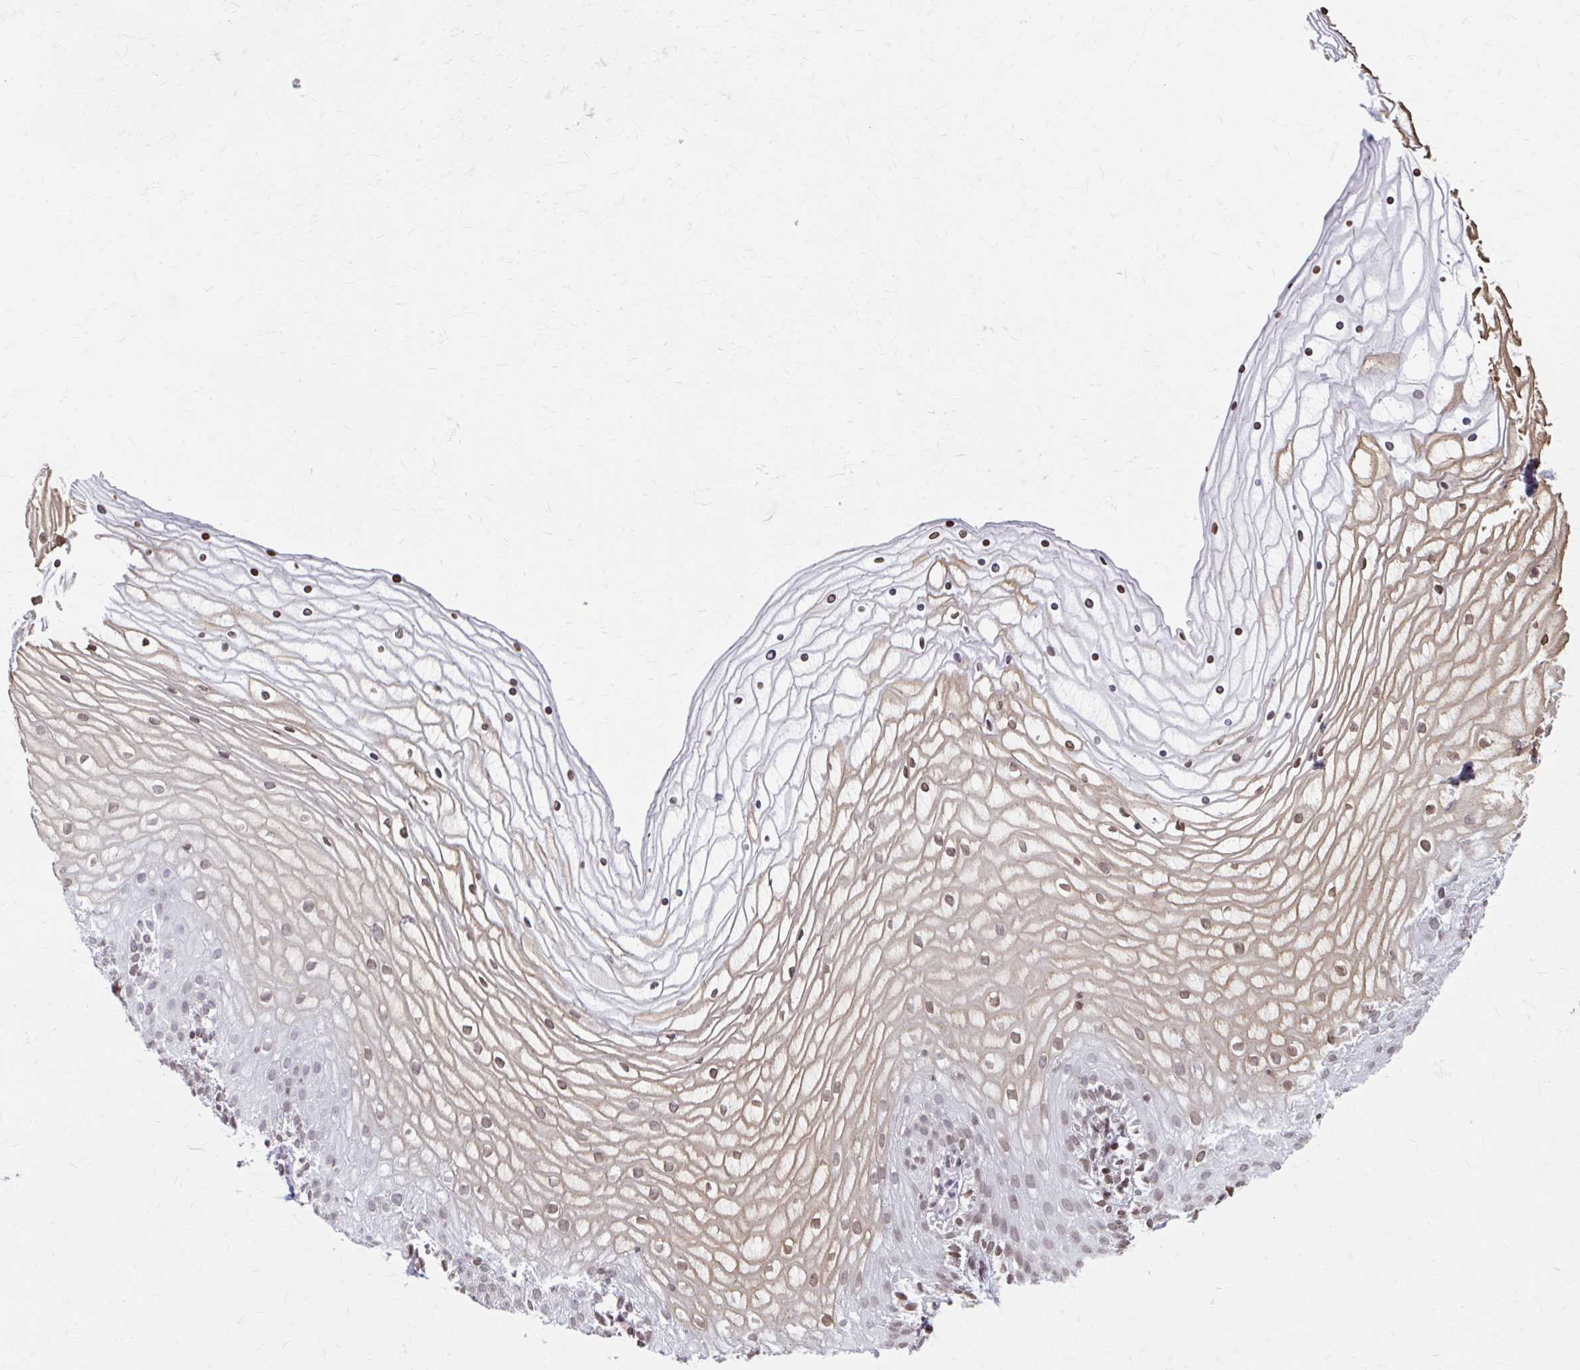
{"staining": {"intensity": "moderate", "quantity": ">75%", "location": "nuclear"}, "tissue": "vagina", "cell_type": "Squamous epithelial cells", "image_type": "normal", "snomed": [{"axis": "morphology", "description": "Normal tissue, NOS"}, {"axis": "topography", "description": "Vagina"}], "caption": "Immunohistochemical staining of normal human vagina shows medium levels of moderate nuclear positivity in approximately >75% of squamous epithelial cells. (IHC, brightfield microscopy, high magnification).", "gene": "ORC3", "patient": {"sex": "female", "age": 56}}